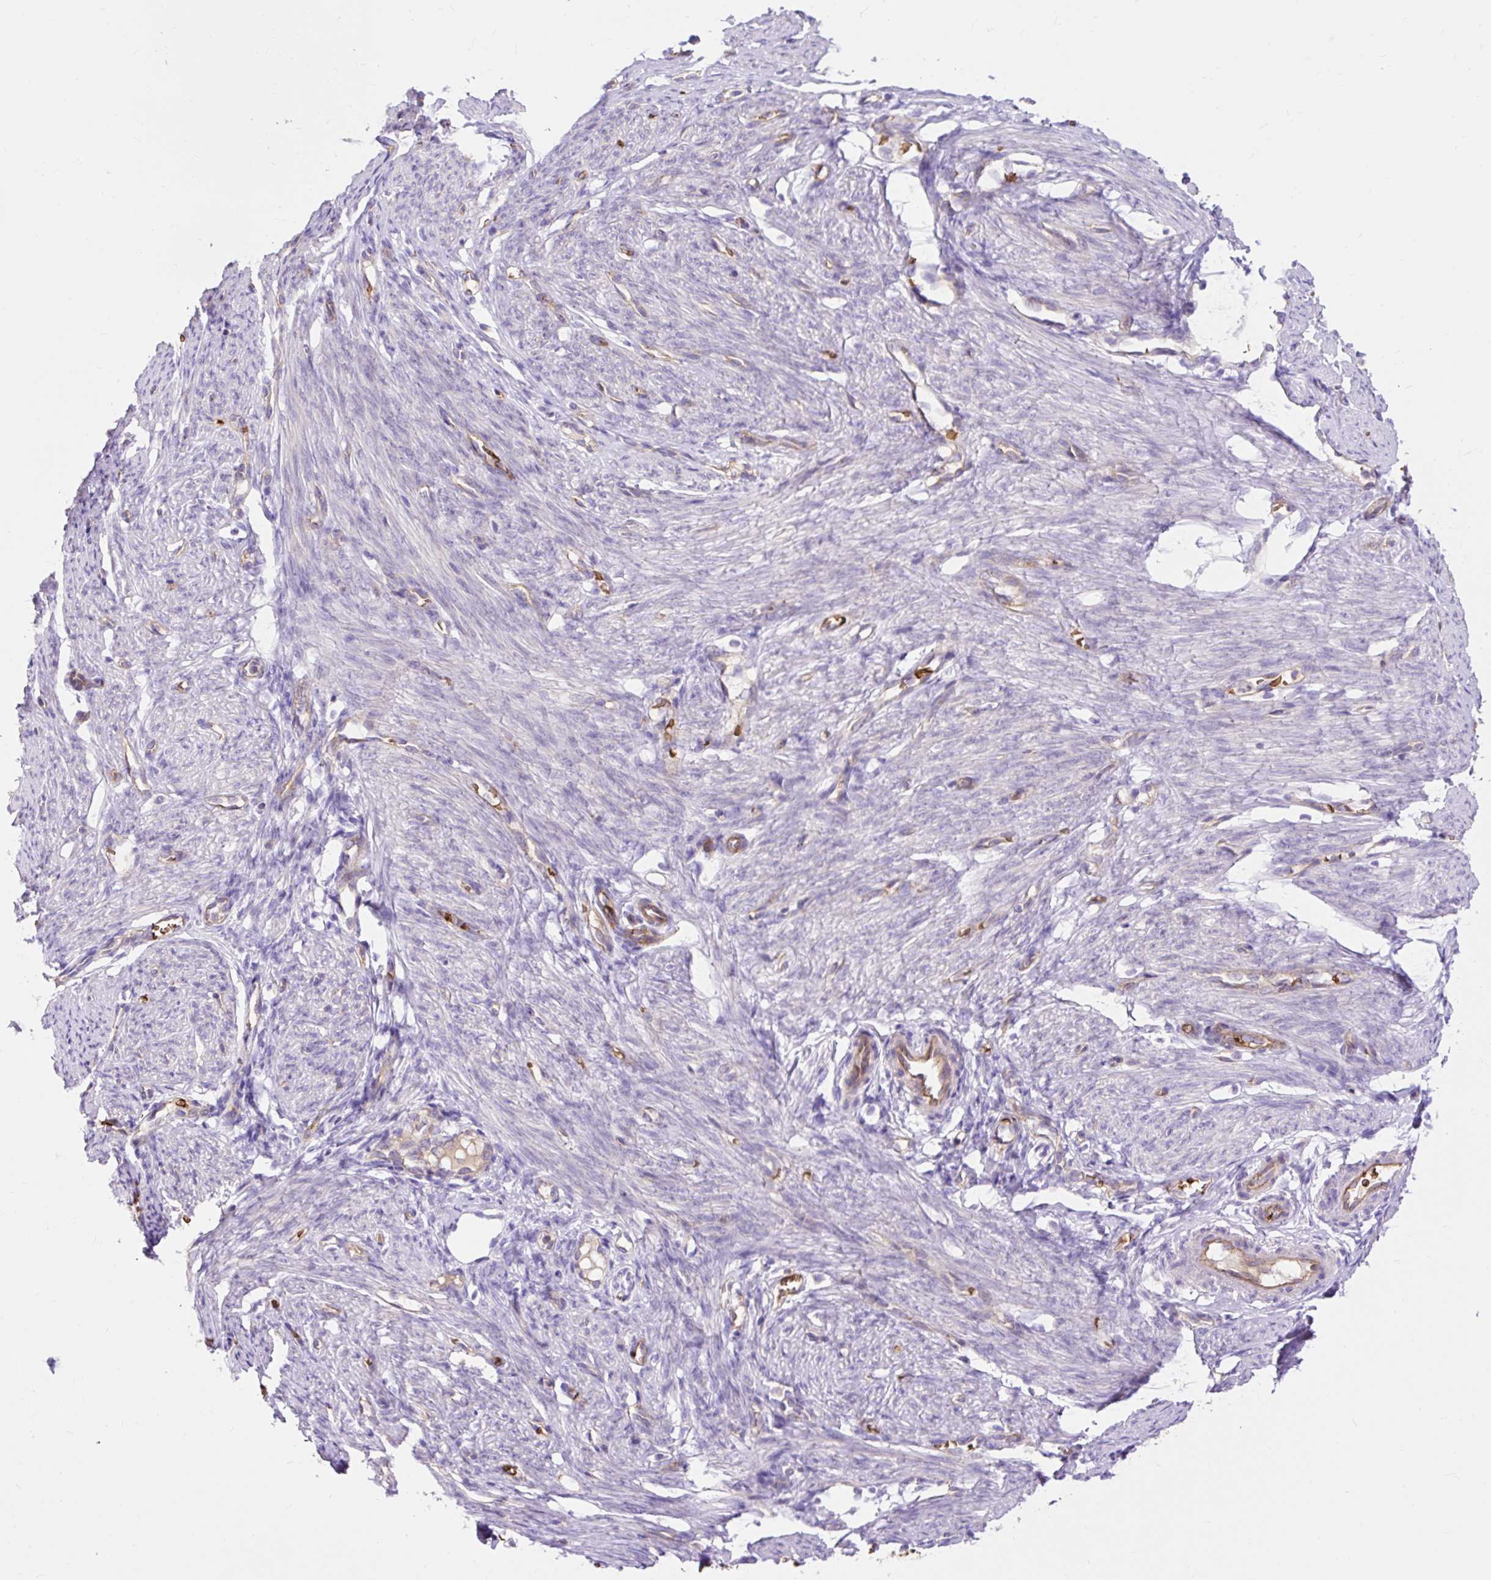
{"staining": {"intensity": "moderate", "quantity": ">75%", "location": "cytoplasmic/membranous"}, "tissue": "endometrial cancer", "cell_type": "Tumor cells", "image_type": "cancer", "snomed": [{"axis": "morphology", "description": "Adenocarcinoma, NOS"}, {"axis": "topography", "description": "Endometrium"}], "caption": "DAB immunohistochemical staining of human endometrial cancer displays moderate cytoplasmic/membranous protein positivity in approximately >75% of tumor cells.", "gene": "HIP1R", "patient": {"sex": "female", "age": 51}}